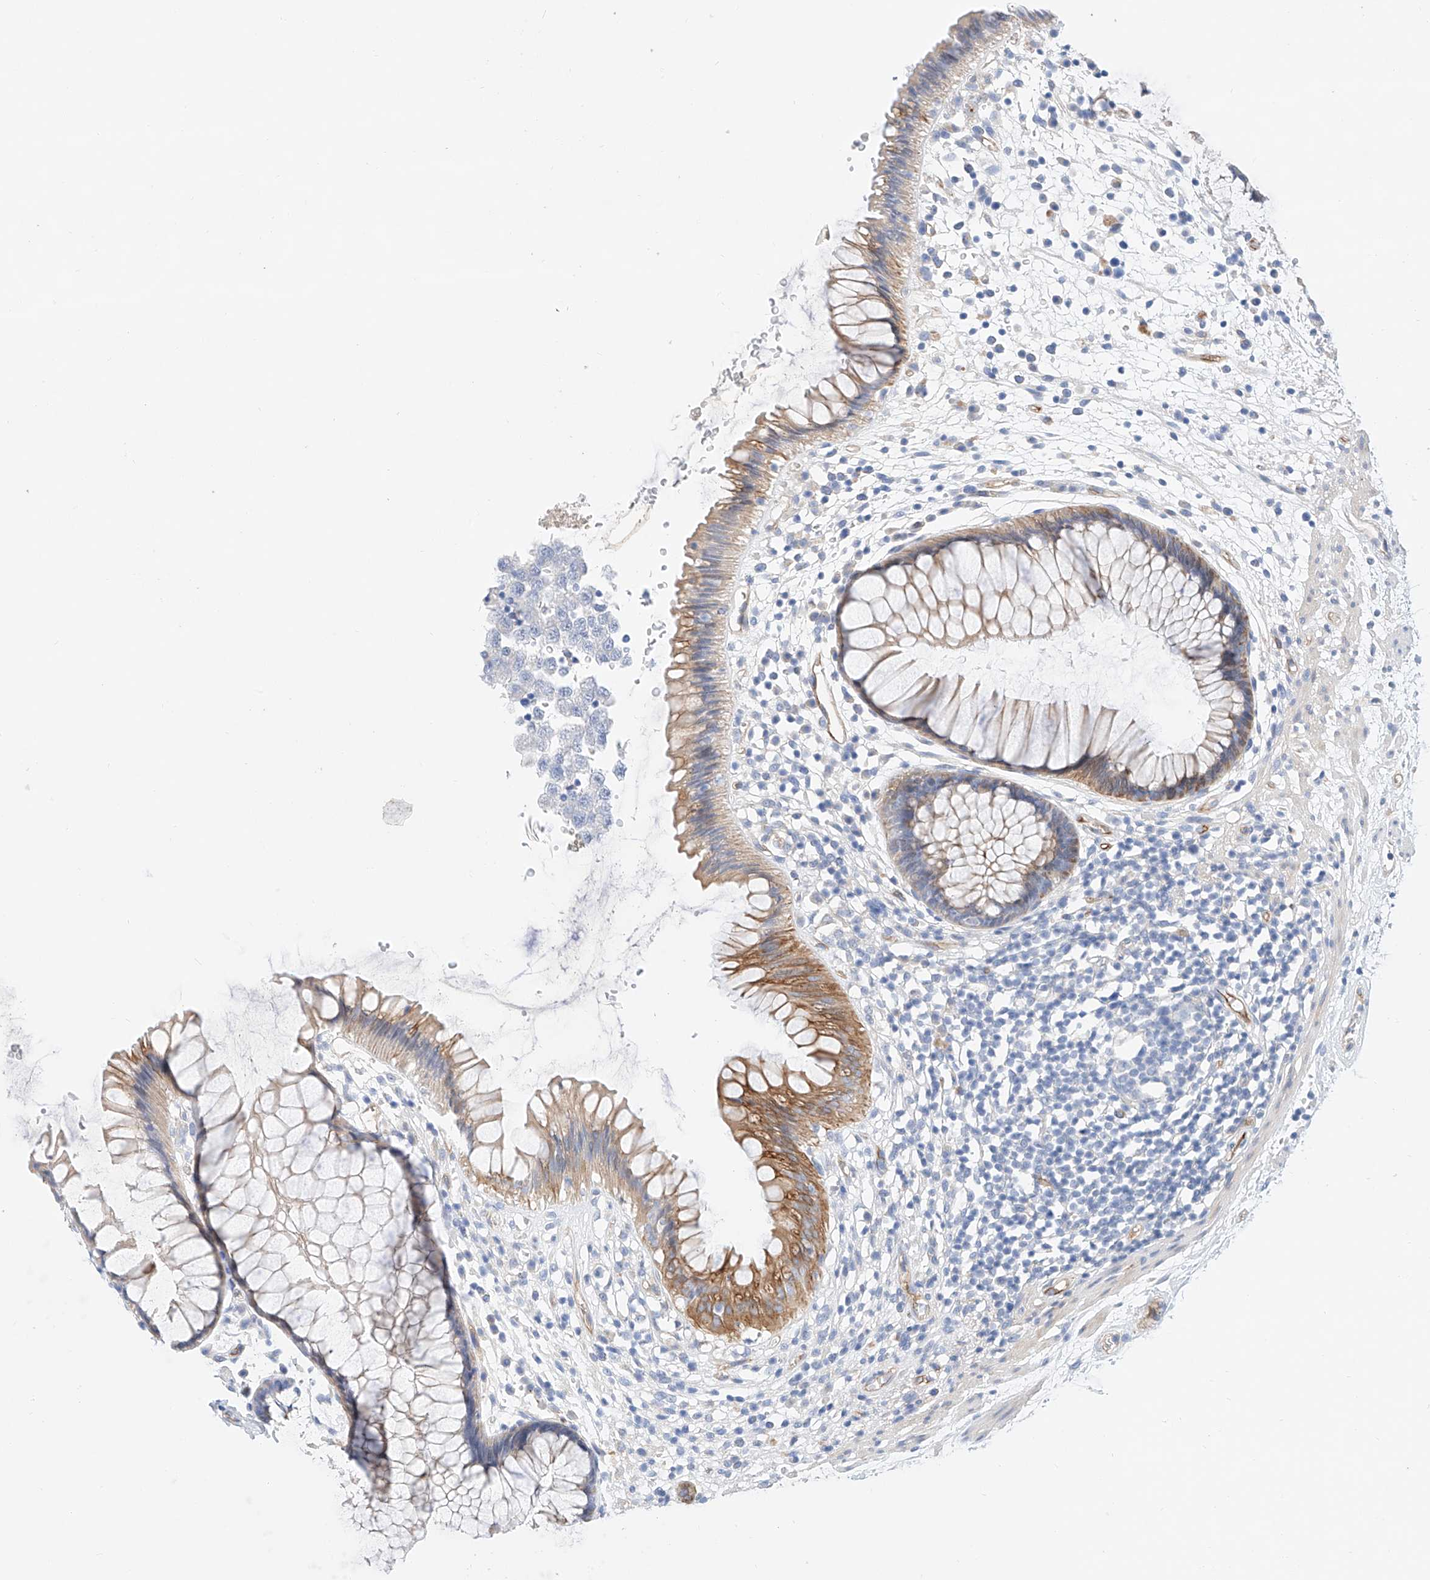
{"staining": {"intensity": "moderate", "quantity": ">75%", "location": "cytoplasmic/membranous"}, "tissue": "rectum", "cell_type": "Glandular cells", "image_type": "normal", "snomed": [{"axis": "morphology", "description": "Normal tissue, NOS"}, {"axis": "topography", "description": "Rectum"}], "caption": "Rectum stained with immunohistochemistry demonstrates moderate cytoplasmic/membranous staining in about >75% of glandular cells. (Stains: DAB in brown, nuclei in blue, Microscopy: brightfield microscopy at high magnification).", "gene": "SBSPON", "patient": {"sex": "male", "age": 51}}